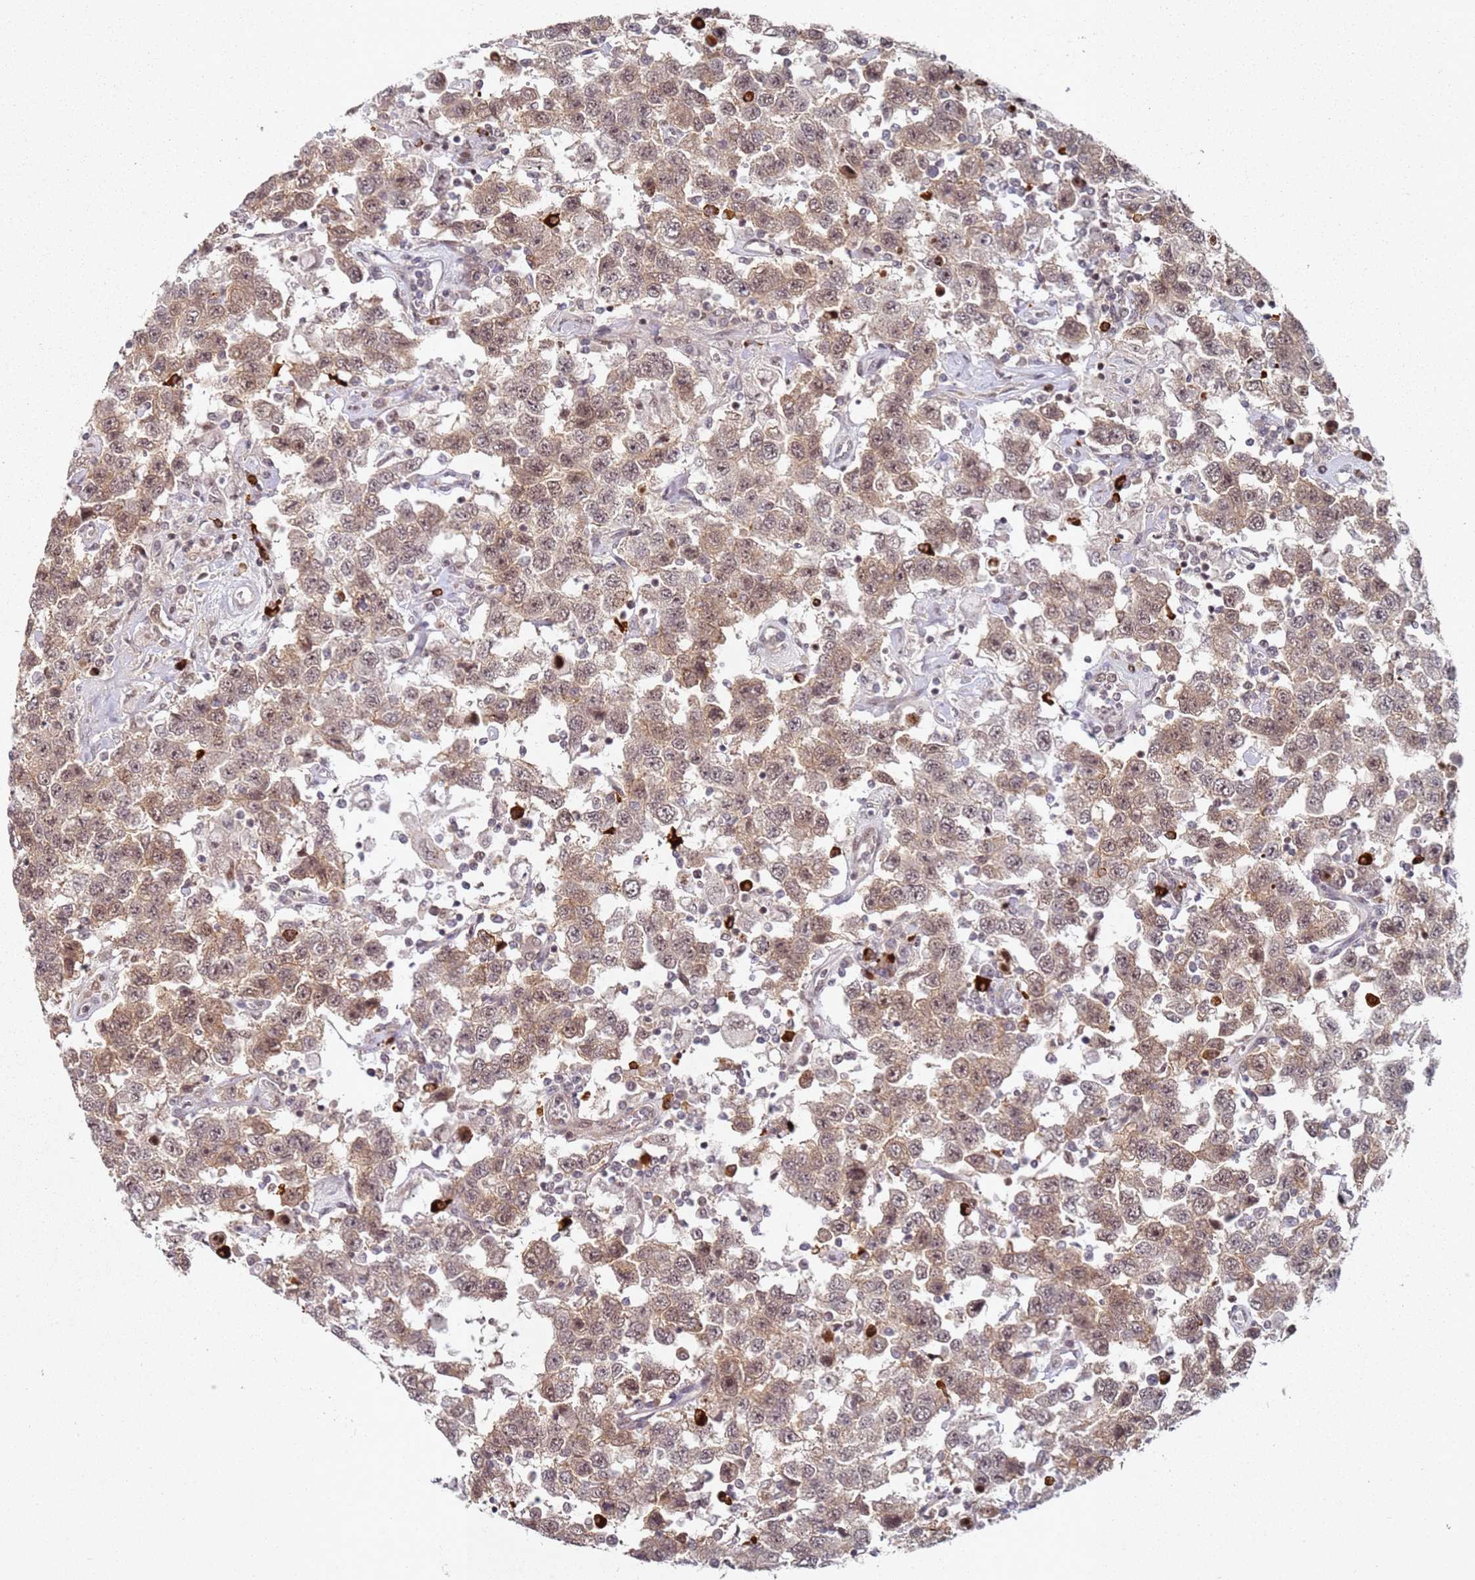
{"staining": {"intensity": "moderate", "quantity": ">75%", "location": "cytoplasmic/membranous,nuclear"}, "tissue": "testis cancer", "cell_type": "Tumor cells", "image_type": "cancer", "snomed": [{"axis": "morphology", "description": "Seminoma, NOS"}, {"axis": "topography", "description": "Testis"}], "caption": "Immunohistochemical staining of human testis cancer displays medium levels of moderate cytoplasmic/membranous and nuclear protein staining in about >75% of tumor cells.", "gene": "ATF6B", "patient": {"sex": "male", "age": 41}}